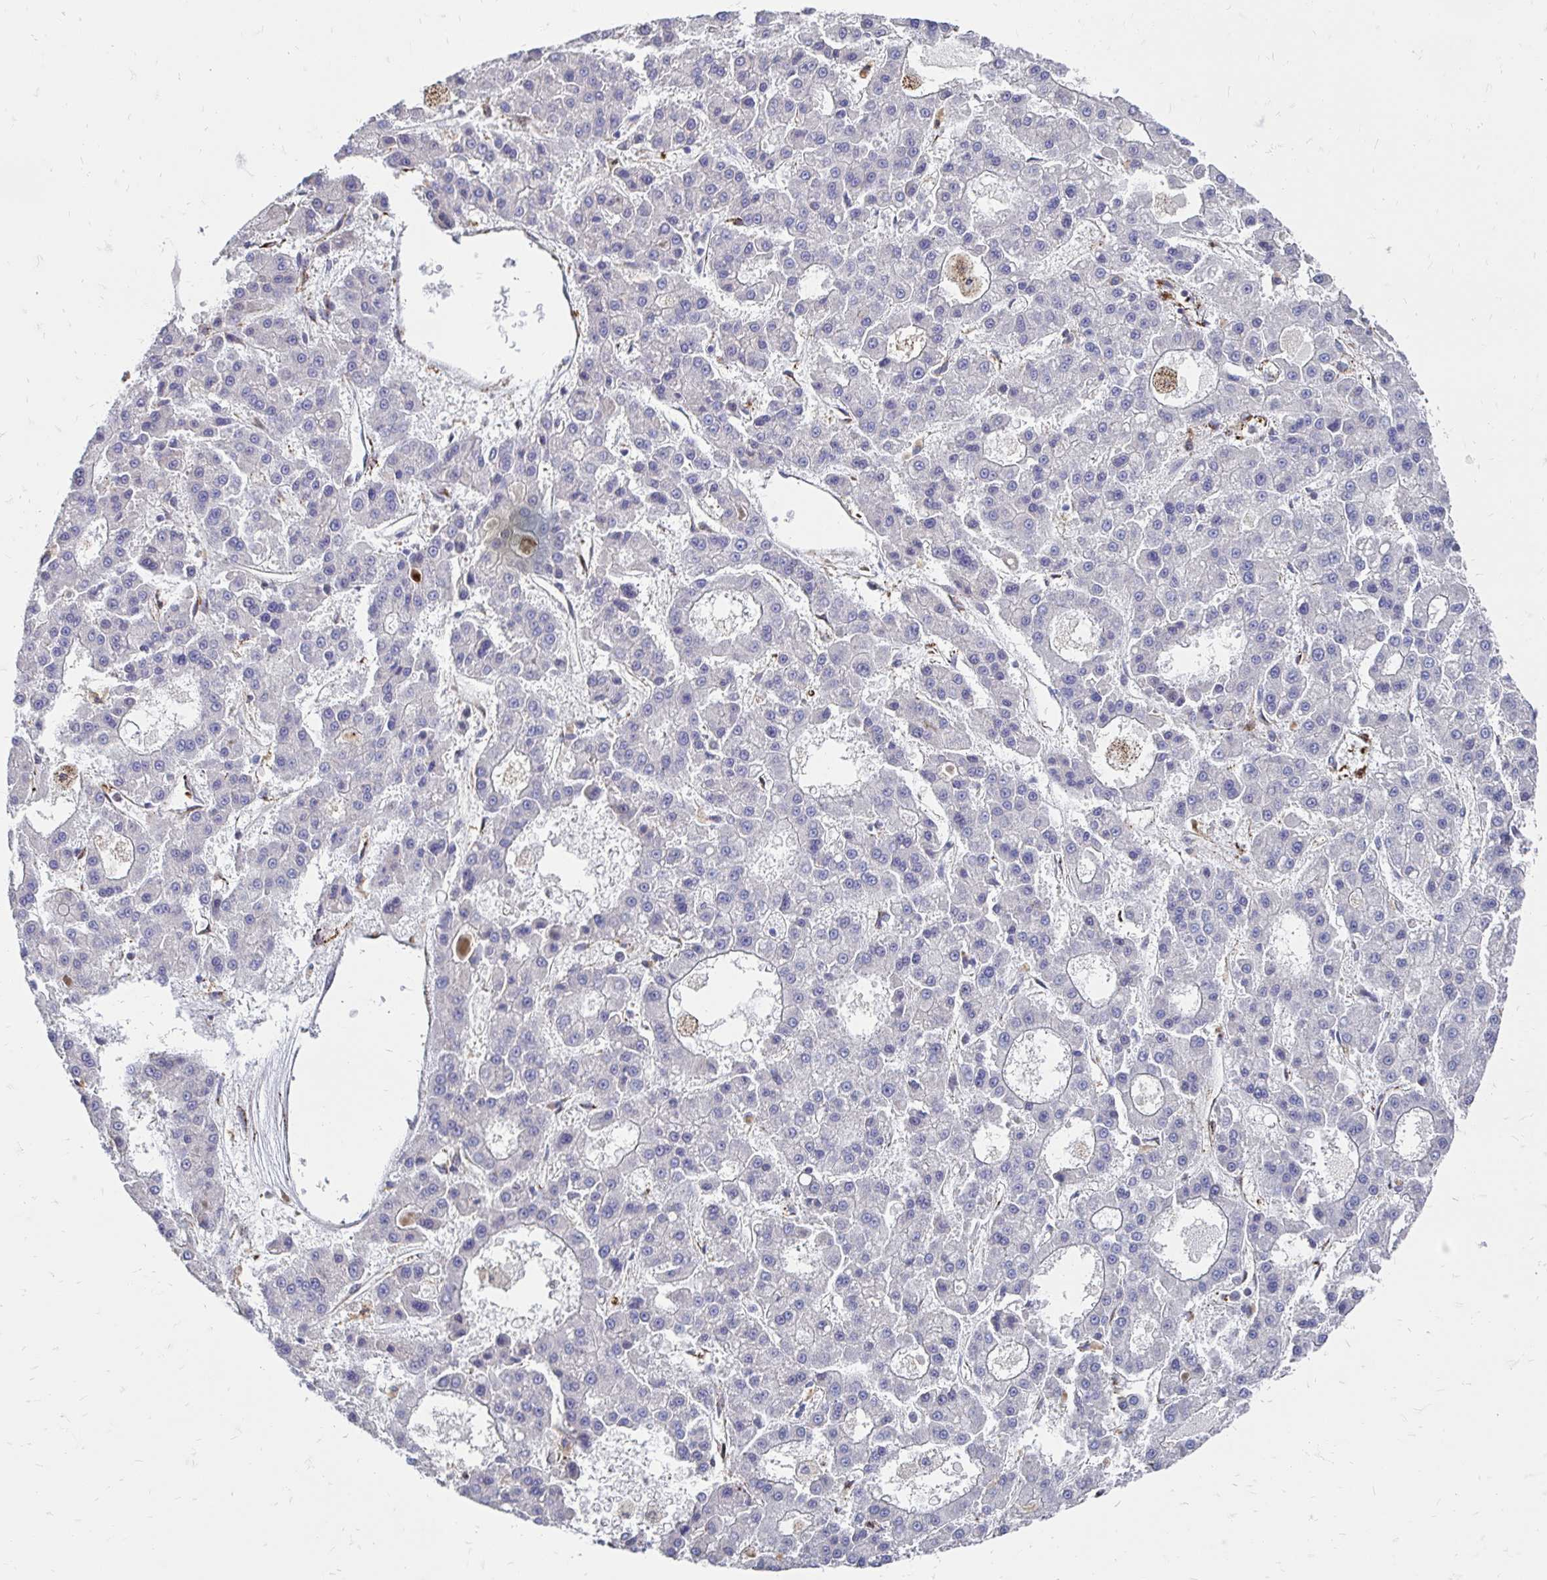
{"staining": {"intensity": "negative", "quantity": "none", "location": "none"}, "tissue": "liver cancer", "cell_type": "Tumor cells", "image_type": "cancer", "snomed": [{"axis": "morphology", "description": "Carcinoma, Hepatocellular, NOS"}, {"axis": "topography", "description": "Liver"}], "caption": "IHC of human liver hepatocellular carcinoma exhibits no positivity in tumor cells. (Stains: DAB immunohistochemistry with hematoxylin counter stain, Microscopy: brightfield microscopy at high magnification).", "gene": "CDKL1", "patient": {"sex": "male", "age": 70}}